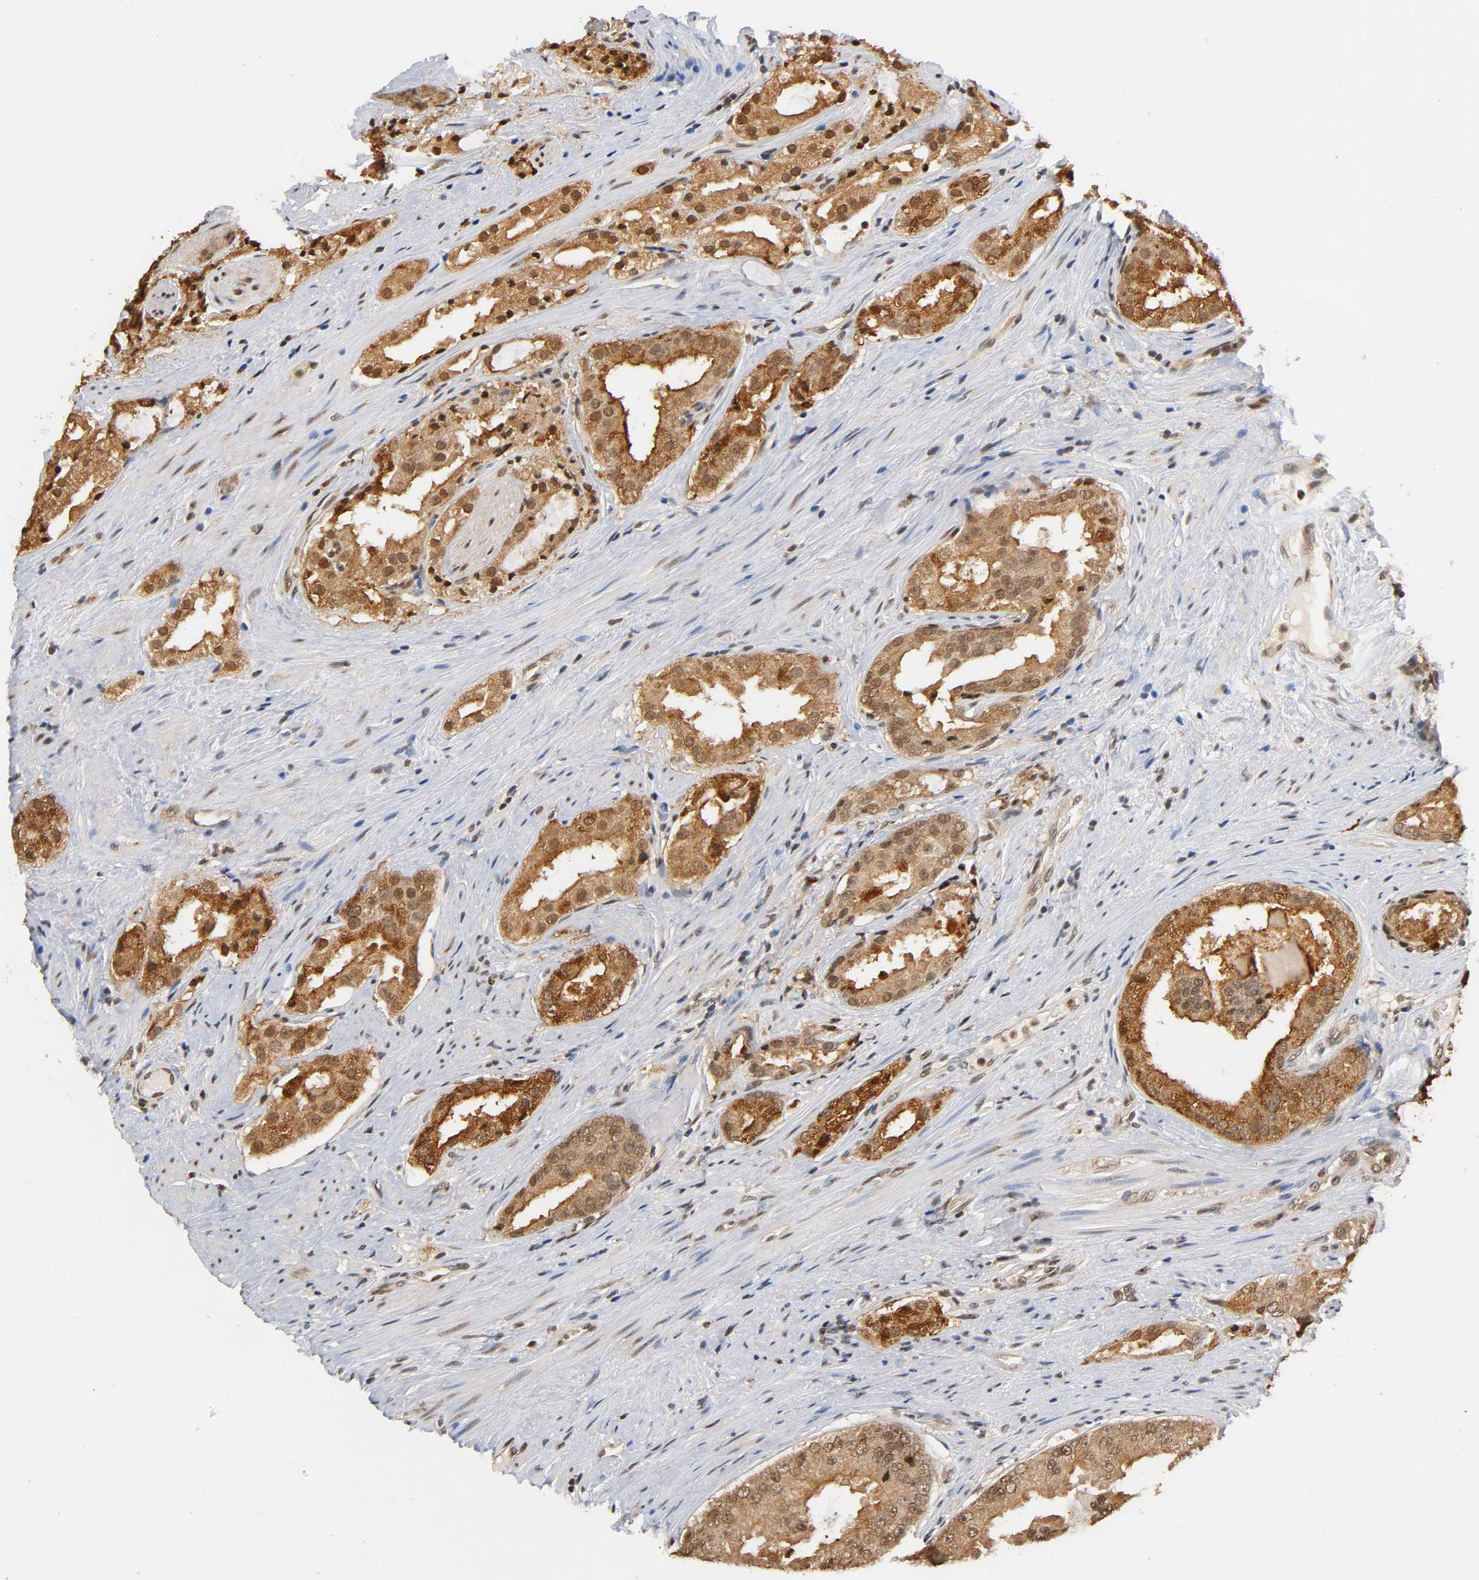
{"staining": {"intensity": "moderate", "quantity": ">75%", "location": "cytoplasmic/membranous,nuclear"}, "tissue": "prostate cancer", "cell_type": "Tumor cells", "image_type": "cancer", "snomed": [{"axis": "morphology", "description": "Adenocarcinoma, High grade"}, {"axis": "topography", "description": "Prostate"}], "caption": "A histopathology image of human prostate adenocarcinoma (high-grade) stained for a protein displays moderate cytoplasmic/membranous and nuclear brown staining in tumor cells.", "gene": "UBC", "patient": {"sex": "male", "age": 73}}